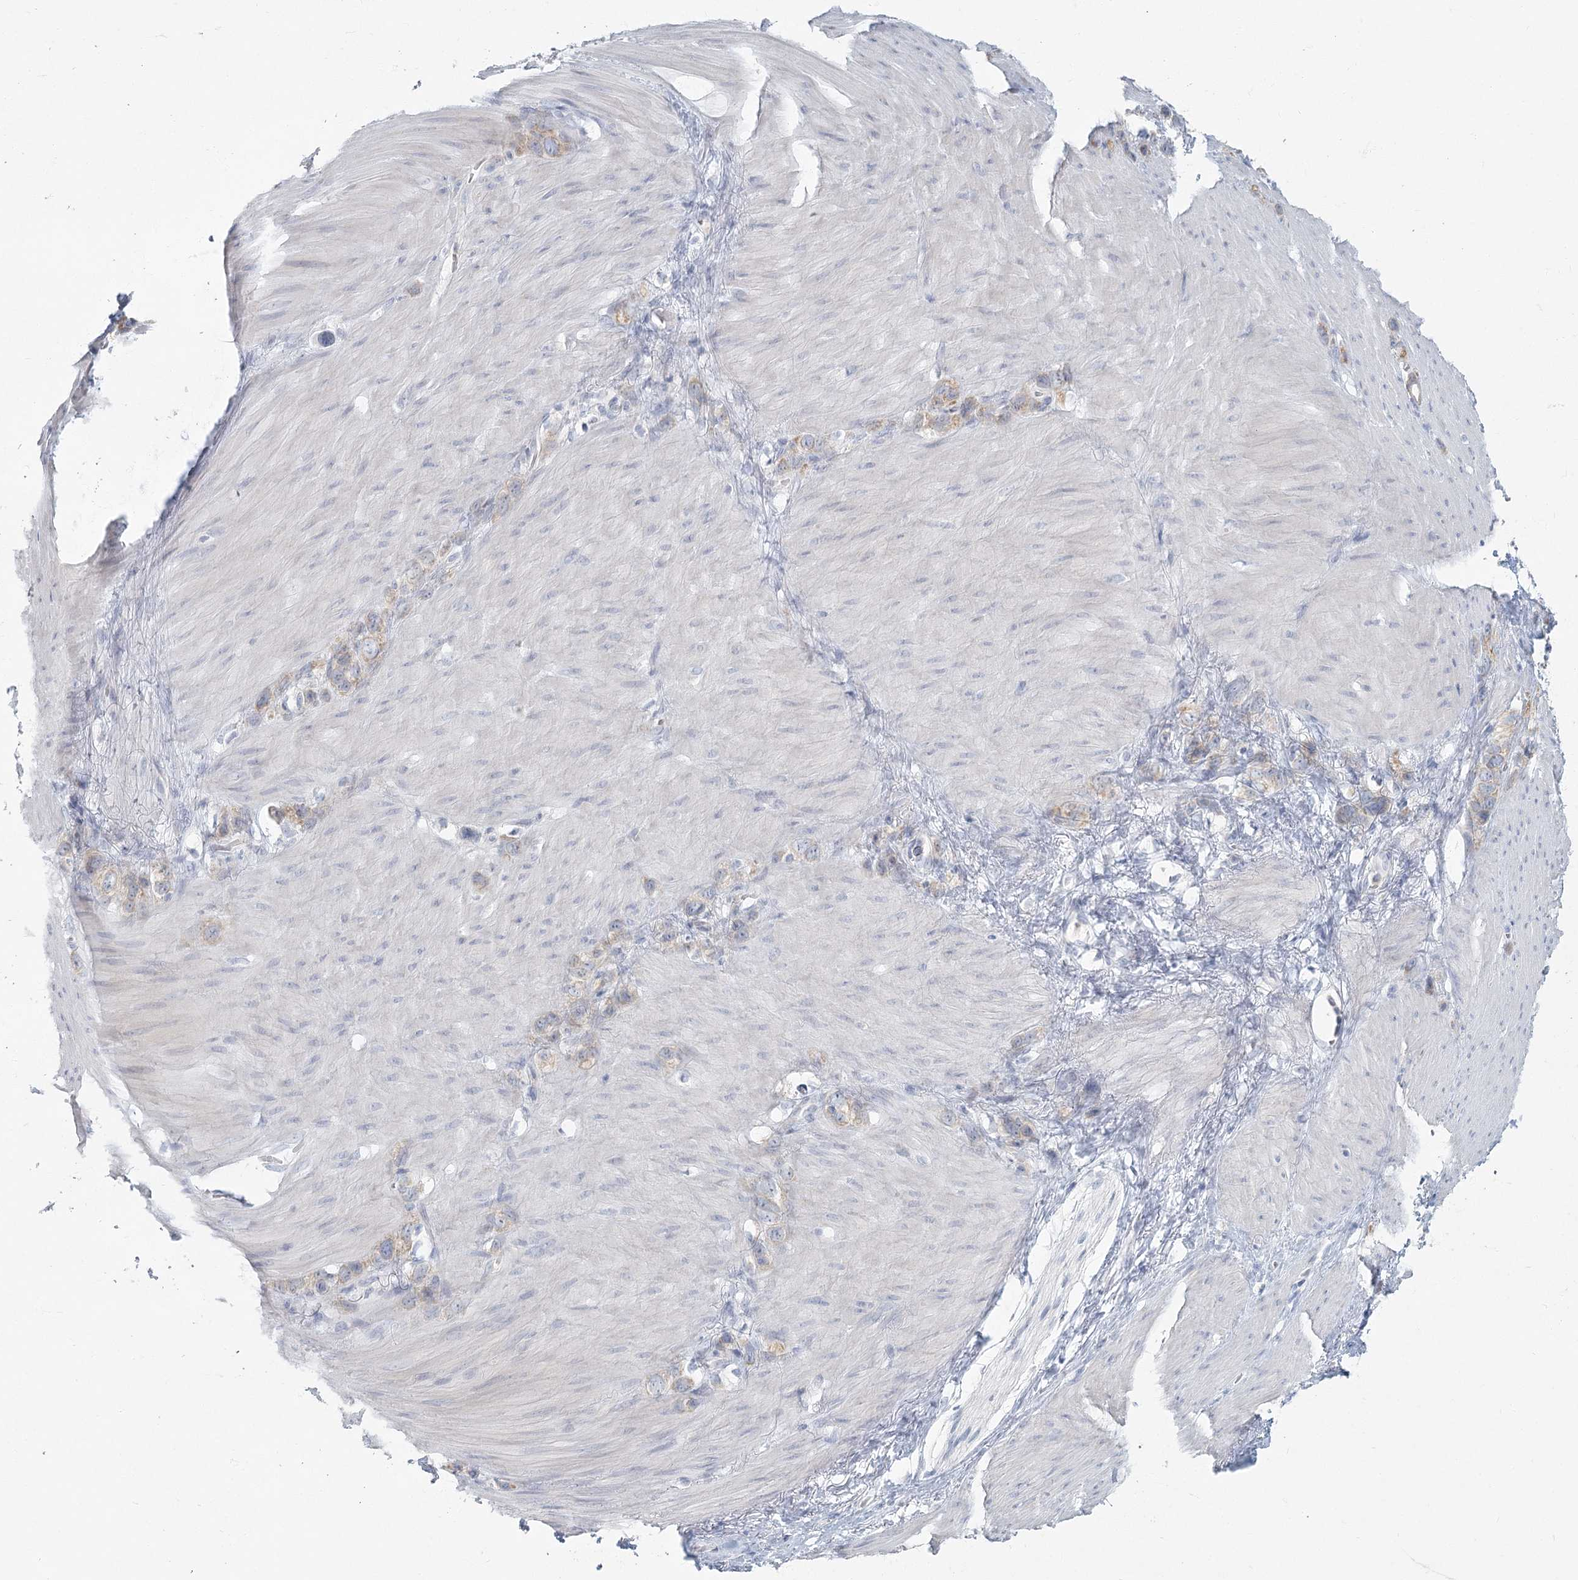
{"staining": {"intensity": "weak", "quantity": "<25%", "location": "cytoplasmic/membranous"}, "tissue": "stomach cancer", "cell_type": "Tumor cells", "image_type": "cancer", "snomed": [{"axis": "morphology", "description": "Normal tissue, NOS"}, {"axis": "morphology", "description": "Adenocarcinoma, NOS"}, {"axis": "morphology", "description": "Adenocarcinoma, High grade"}, {"axis": "topography", "description": "Stomach, upper"}, {"axis": "topography", "description": "Stomach"}], "caption": "High magnification brightfield microscopy of stomach adenocarcinoma (high-grade) stained with DAB (brown) and counterstained with hematoxylin (blue): tumor cells show no significant expression.", "gene": "FAM110C", "patient": {"sex": "female", "age": 65}}